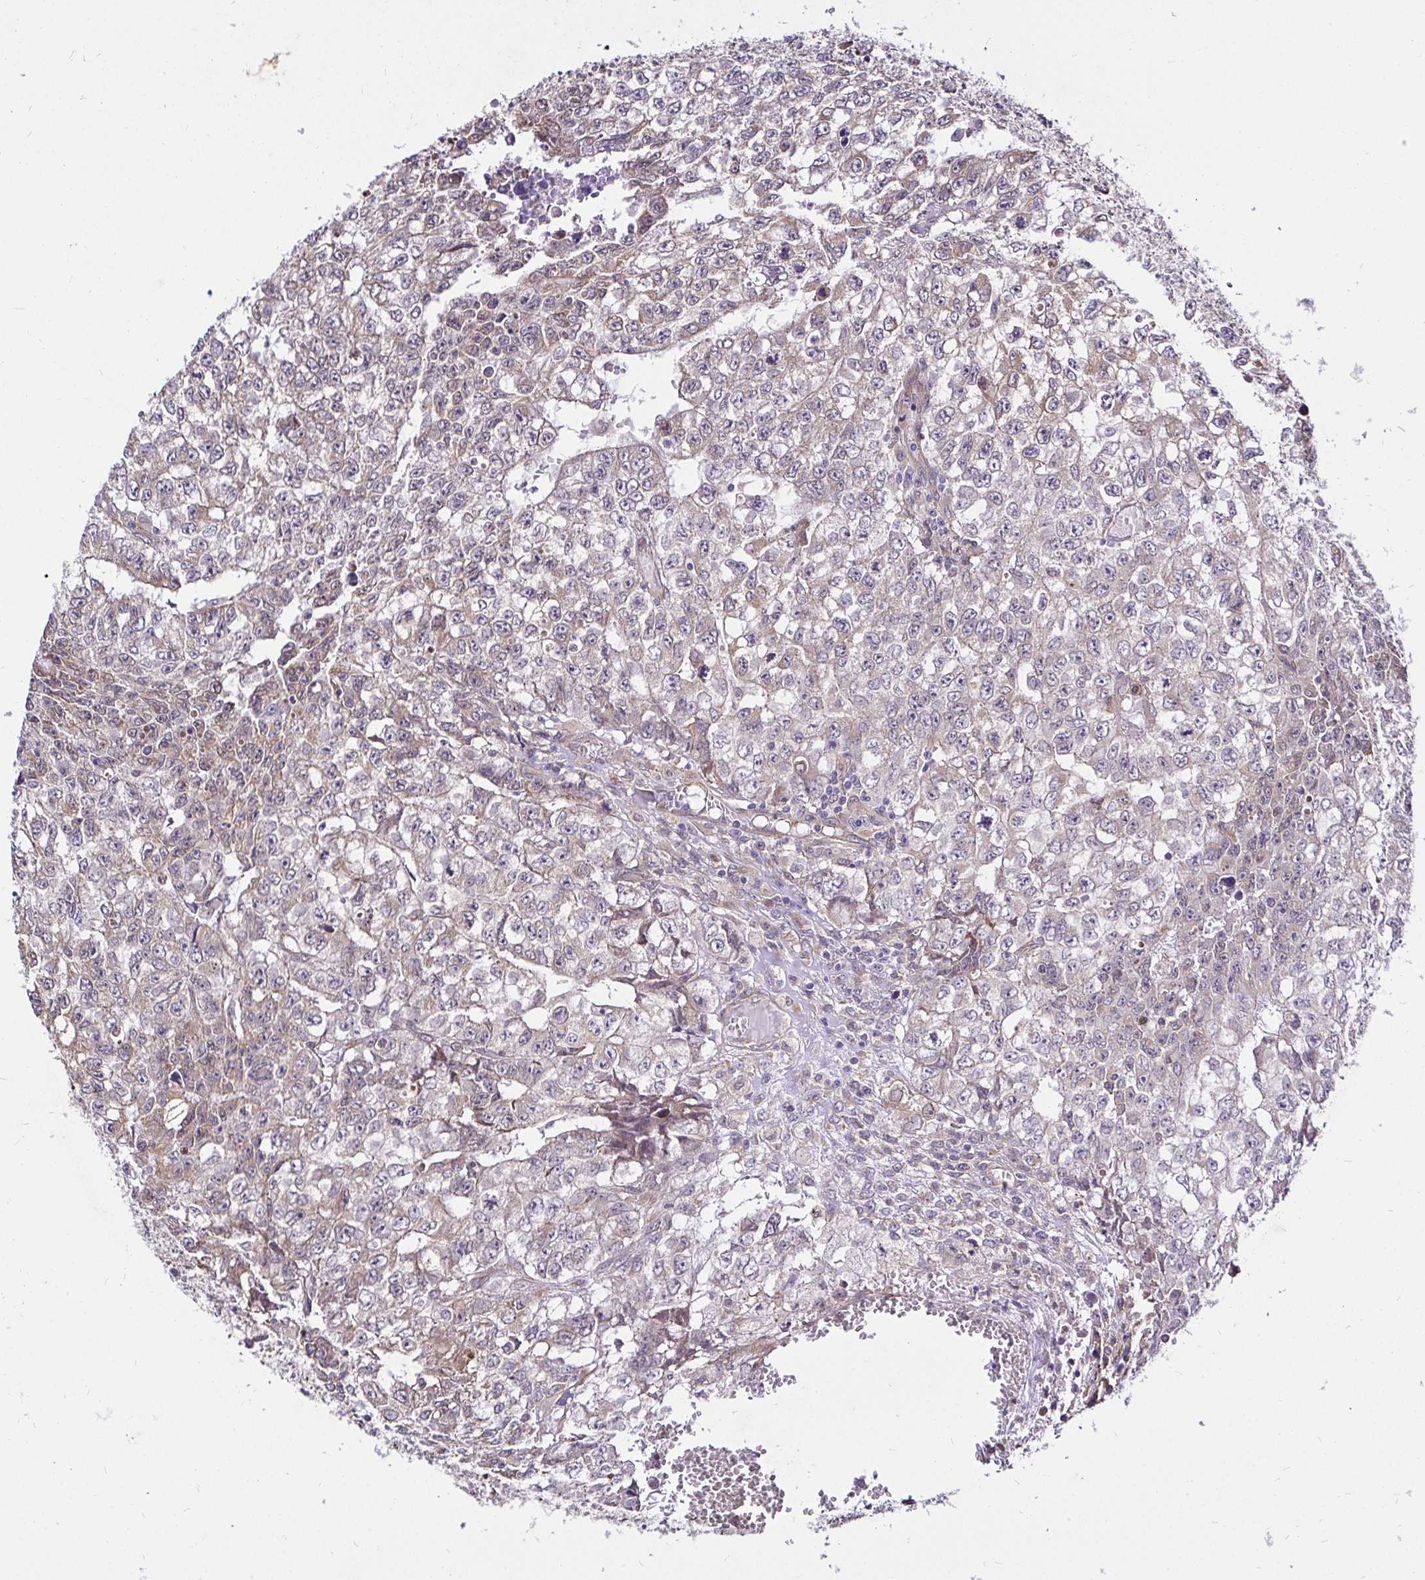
{"staining": {"intensity": "weak", "quantity": "<25%", "location": "cytoplasmic/membranous"}, "tissue": "testis cancer", "cell_type": "Tumor cells", "image_type": "cancer", "snomed": [{"axis": "morphology", "description": "Carcinoma, Embryonal, NOS"}, {"axis": "morphology", "description": "Teratoma, malignant, NOS"}, {"axis": "topography", "description": "Testis"}], "caption": "Tumor cells are negative for protein expression in human testis cancer (embryonal carcinoma).", "gene": "CCDC122", "patient": {"sex": "male", "age": 24}}